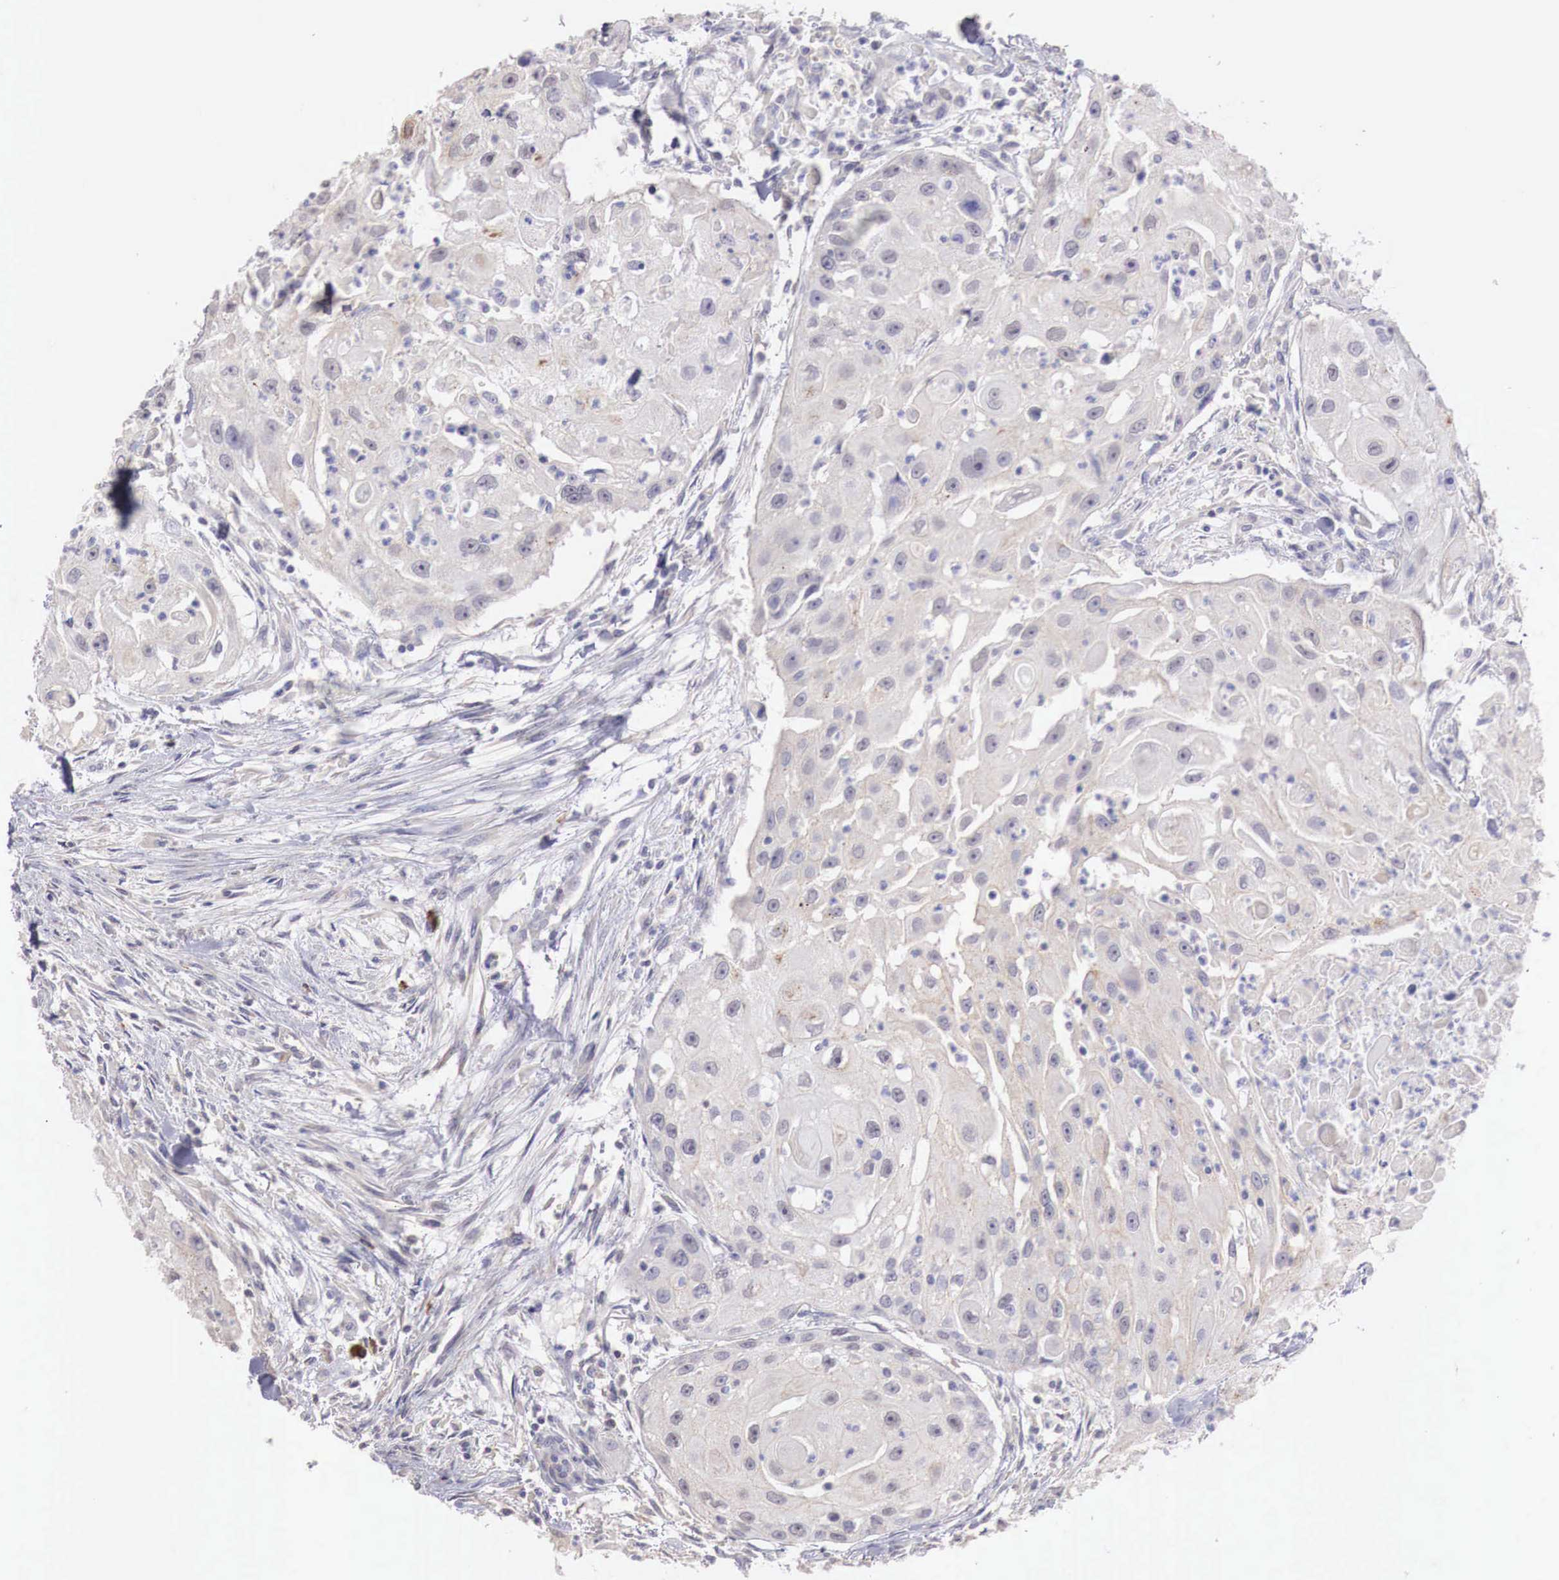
{"staining": {"intensity": "negative", "quantity": "none", "location": "none"}, "tissue": "head and neck cancer", "cell_type": "Tumor cells", "image_type": "cancer", "snomed": [{"axis": "morphology", "description": "Squamous cell carcinoma, NOS"}, {"axis": "topography", "description": "Head-Neck"}], "caption": "Squamous cell carcinoma (head and neck) stained for a protein using immunohistochemistry (IHC) exhibits no staining tumor cells.", "gene": "XPNPEP2", "patient": {"sex": "male", "age": 64}}